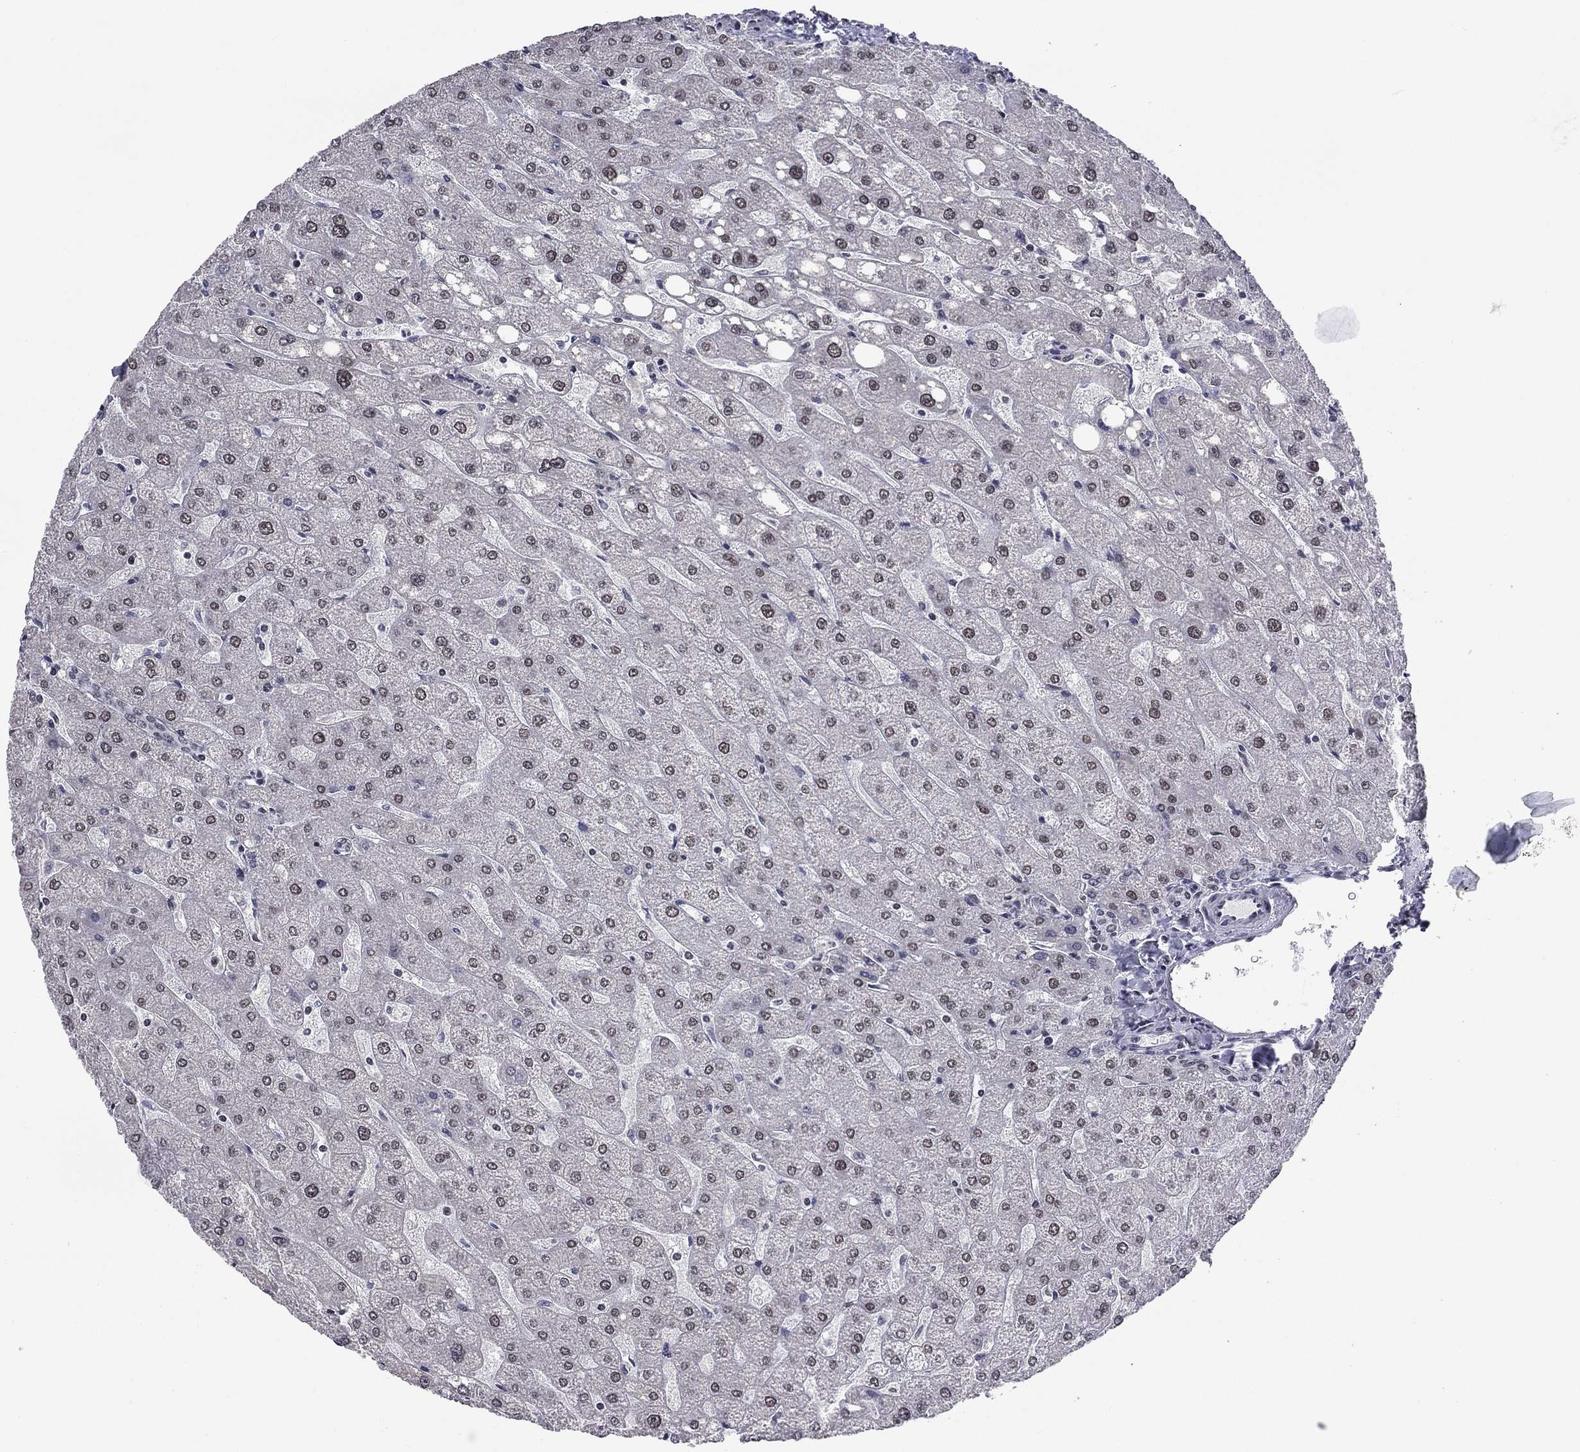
{"staining": {"intensity": "negative", "quantity": "none", "location": "none"}, "tissue": "liver", "cell_type": "Cholangiocytes", "image_type": "normal", "snomed": [{"axis": "morphology", "description": "Normal tissue, NOS"}, {"axis": "topography", "description": "Liver"}], "caption": "Protein analysis of unremarkable liver reveals no significant expression in cholangiocytes. Brightfield microscopy of immunohistochemistry stained with DAB (3,3'-diaminobenzidine) (brown) and hematoxylin (blue), captured at high magnification.", "gene": "ETV5", "patient": {"sex": "male", "age": 67}}